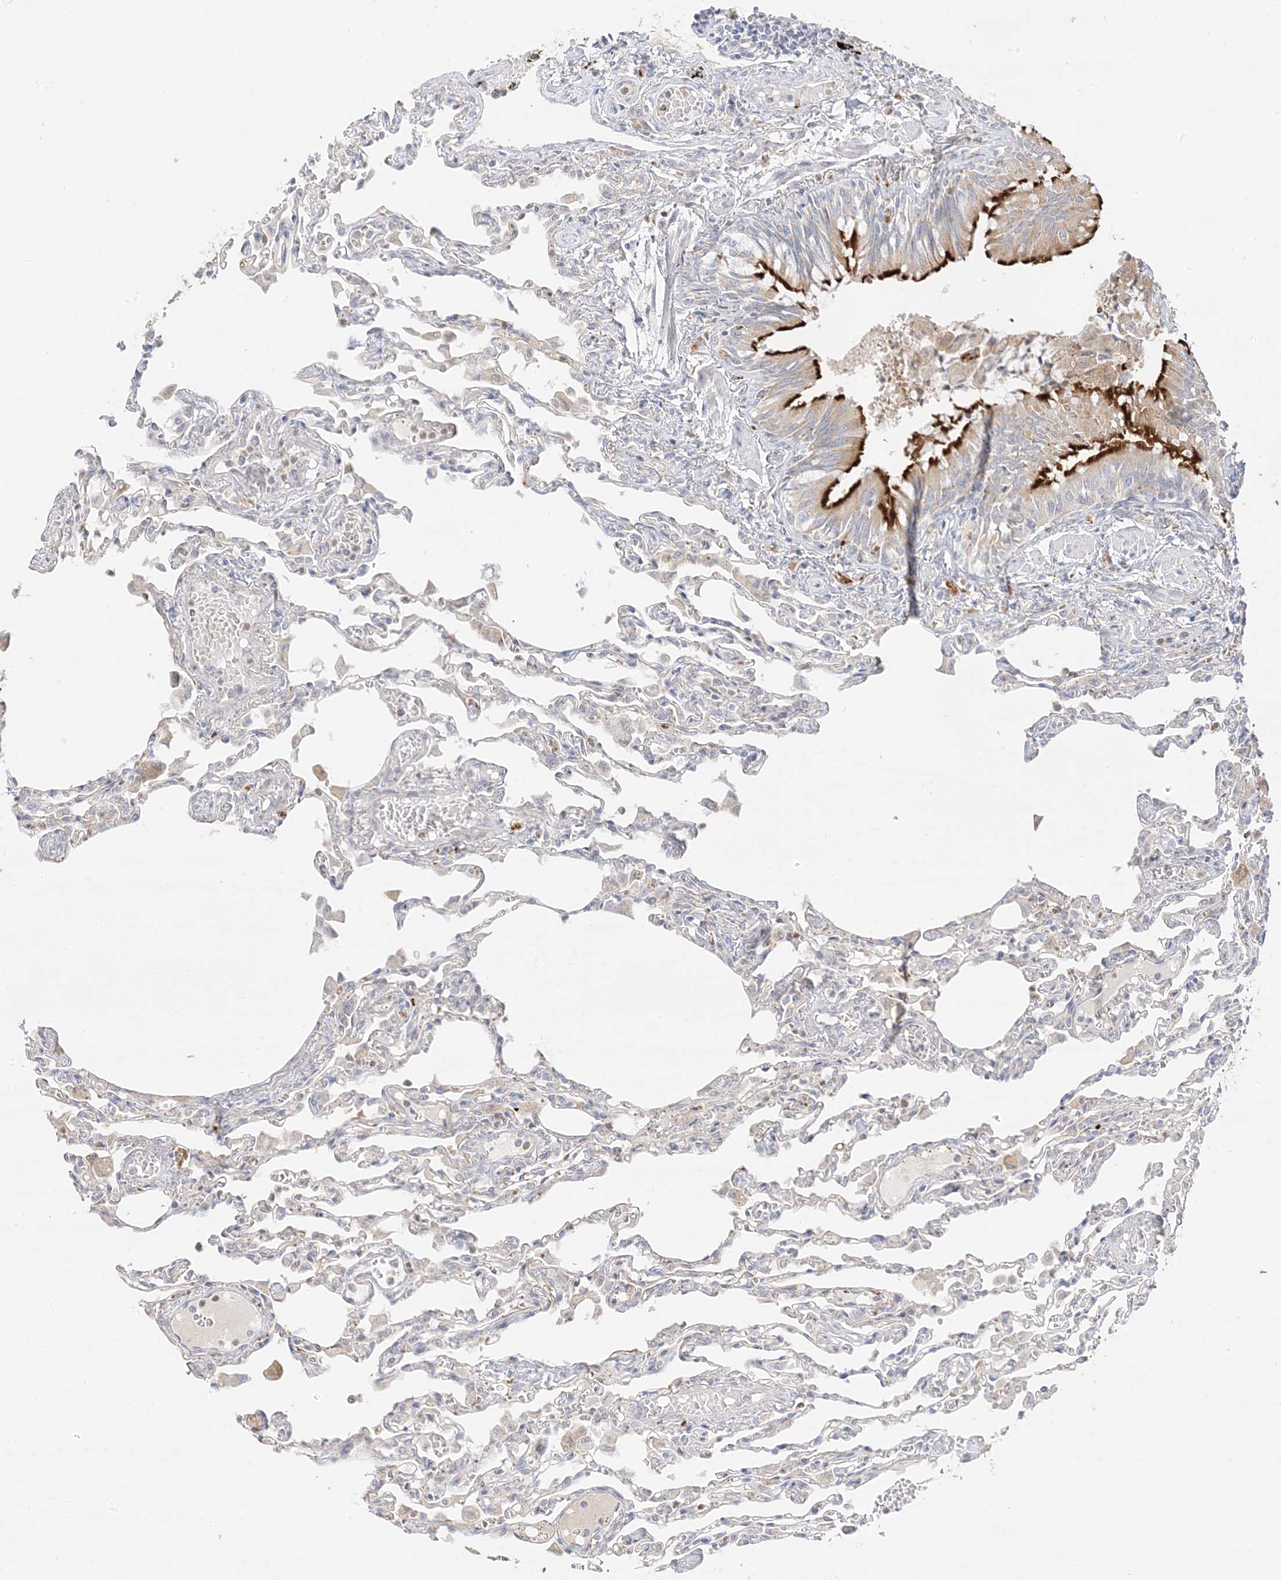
{"staining": {"intensity": "negative", "quantity": "none", "location": "none"}, "tissue": "lung", "cell_type": "Alveolar cells", "image_type": "normal", "snomed": [{"axis": "morphology", "description": "Normal tissue, NOS"}, {"axis": "topography", "description": "Bronchus"}, {"axis": "topography", "description": "Lung"}], "caption": "Immunohistochemical staining of benign human lung reveals no significant positivity in alveolar cells. The staining was performed using DAB (3,3'-diaminobenzidine) to visualize the protein expression in brown, while the nuclei were stained in blue with hematoxylin (Magnification: 20x).", "gene": "TRANK1", "patient": {"sex": "female", "age": 49}}